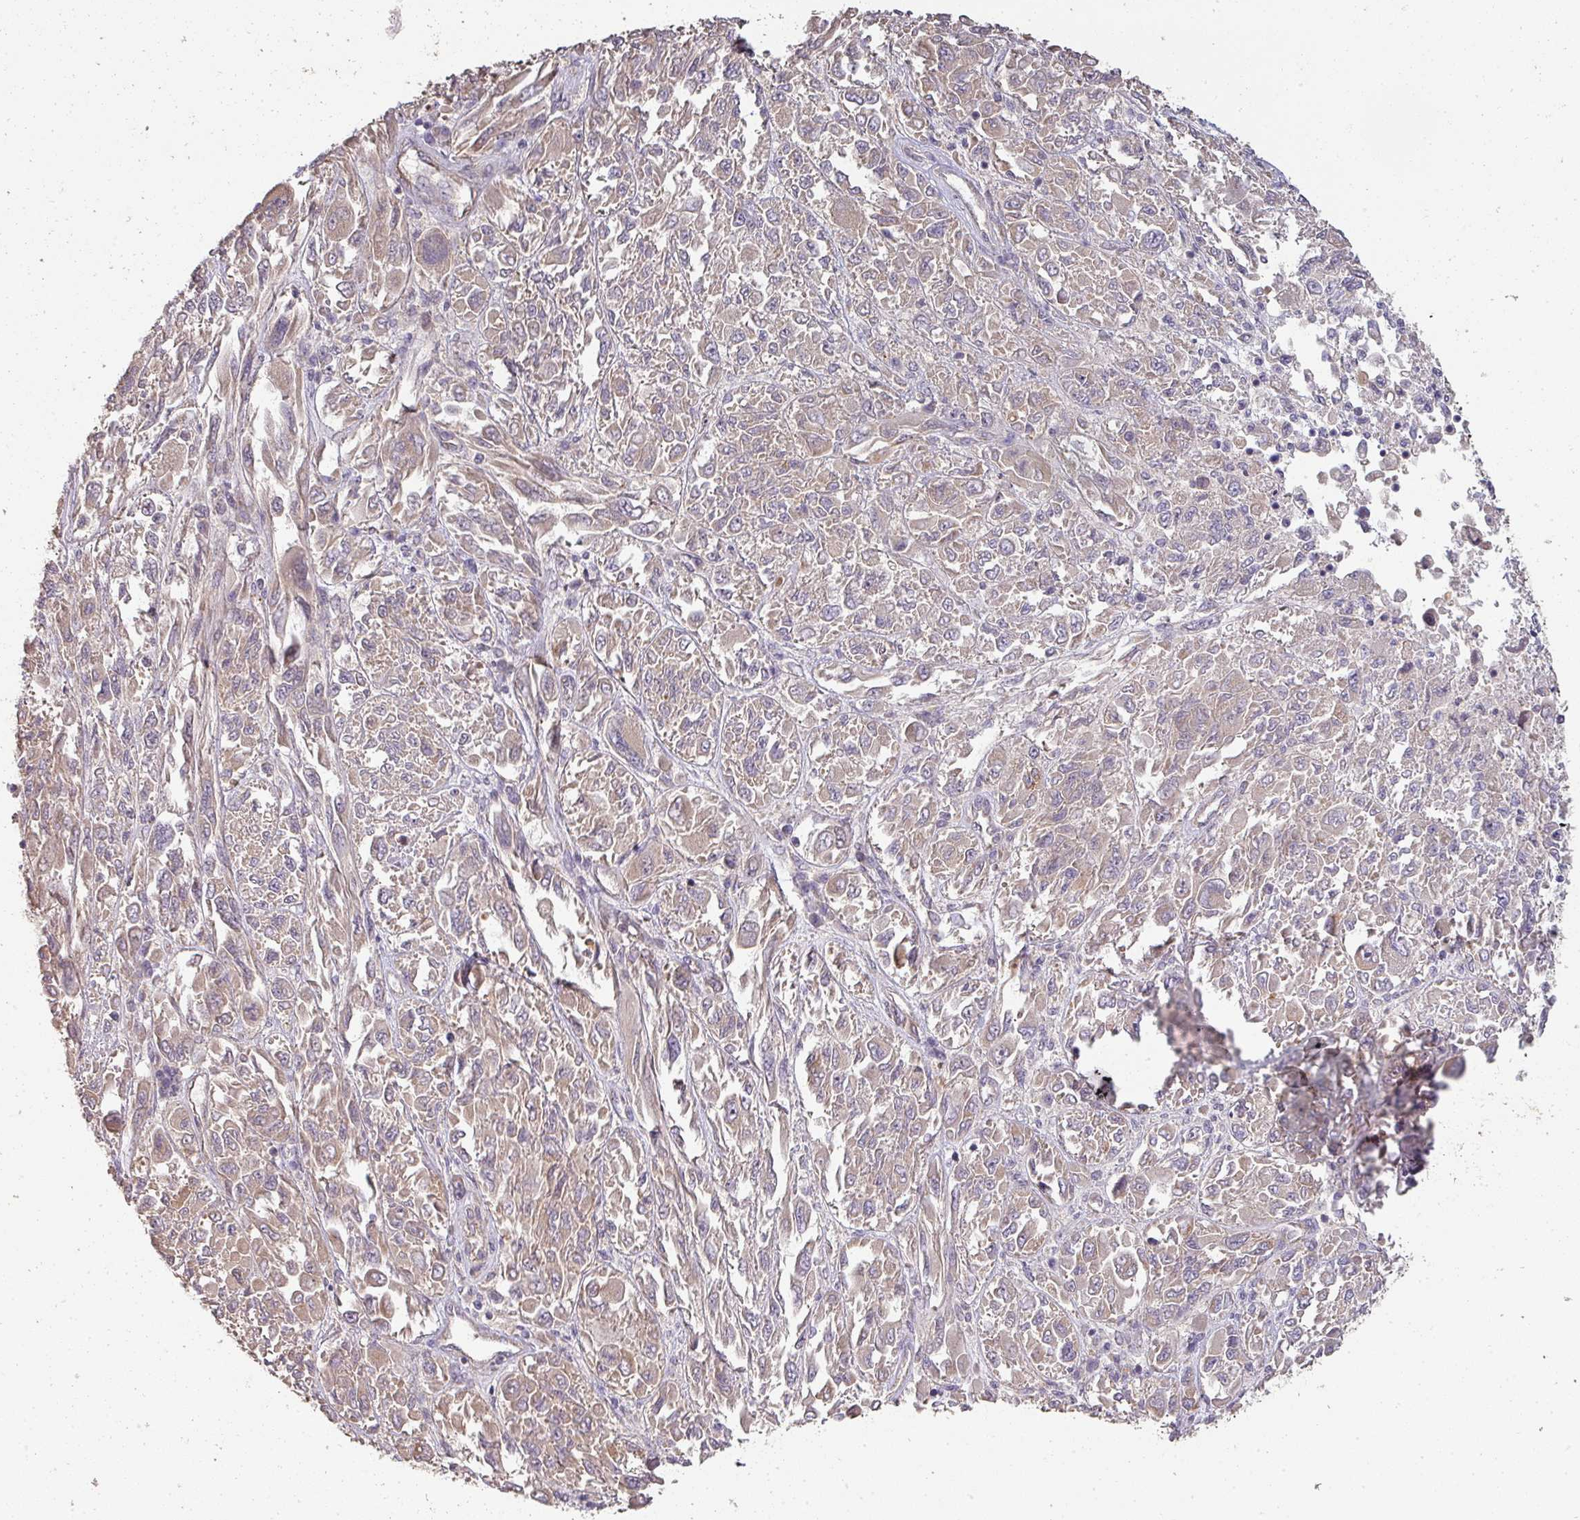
{"staining": {"intensity": "weak", "quantity": "<25%", "location": "cytoplasmic/membranous"}, "tissue": "melanoma", "cell_type": "Tumor cells", "image_type": "cancer", "snomed": [{"axis": "morphology", "description": "Malignant melanoma, NOS"}, {"axis": "topography", "description": "Skin"}], "caption": "DAB (3,3'-diaminobenzidine) immunohistochemical staining of melanoma reveals no significant staining in tumor cells.", "gene": "PCDH1", "patient": {"sex": "female", "age": 91}}